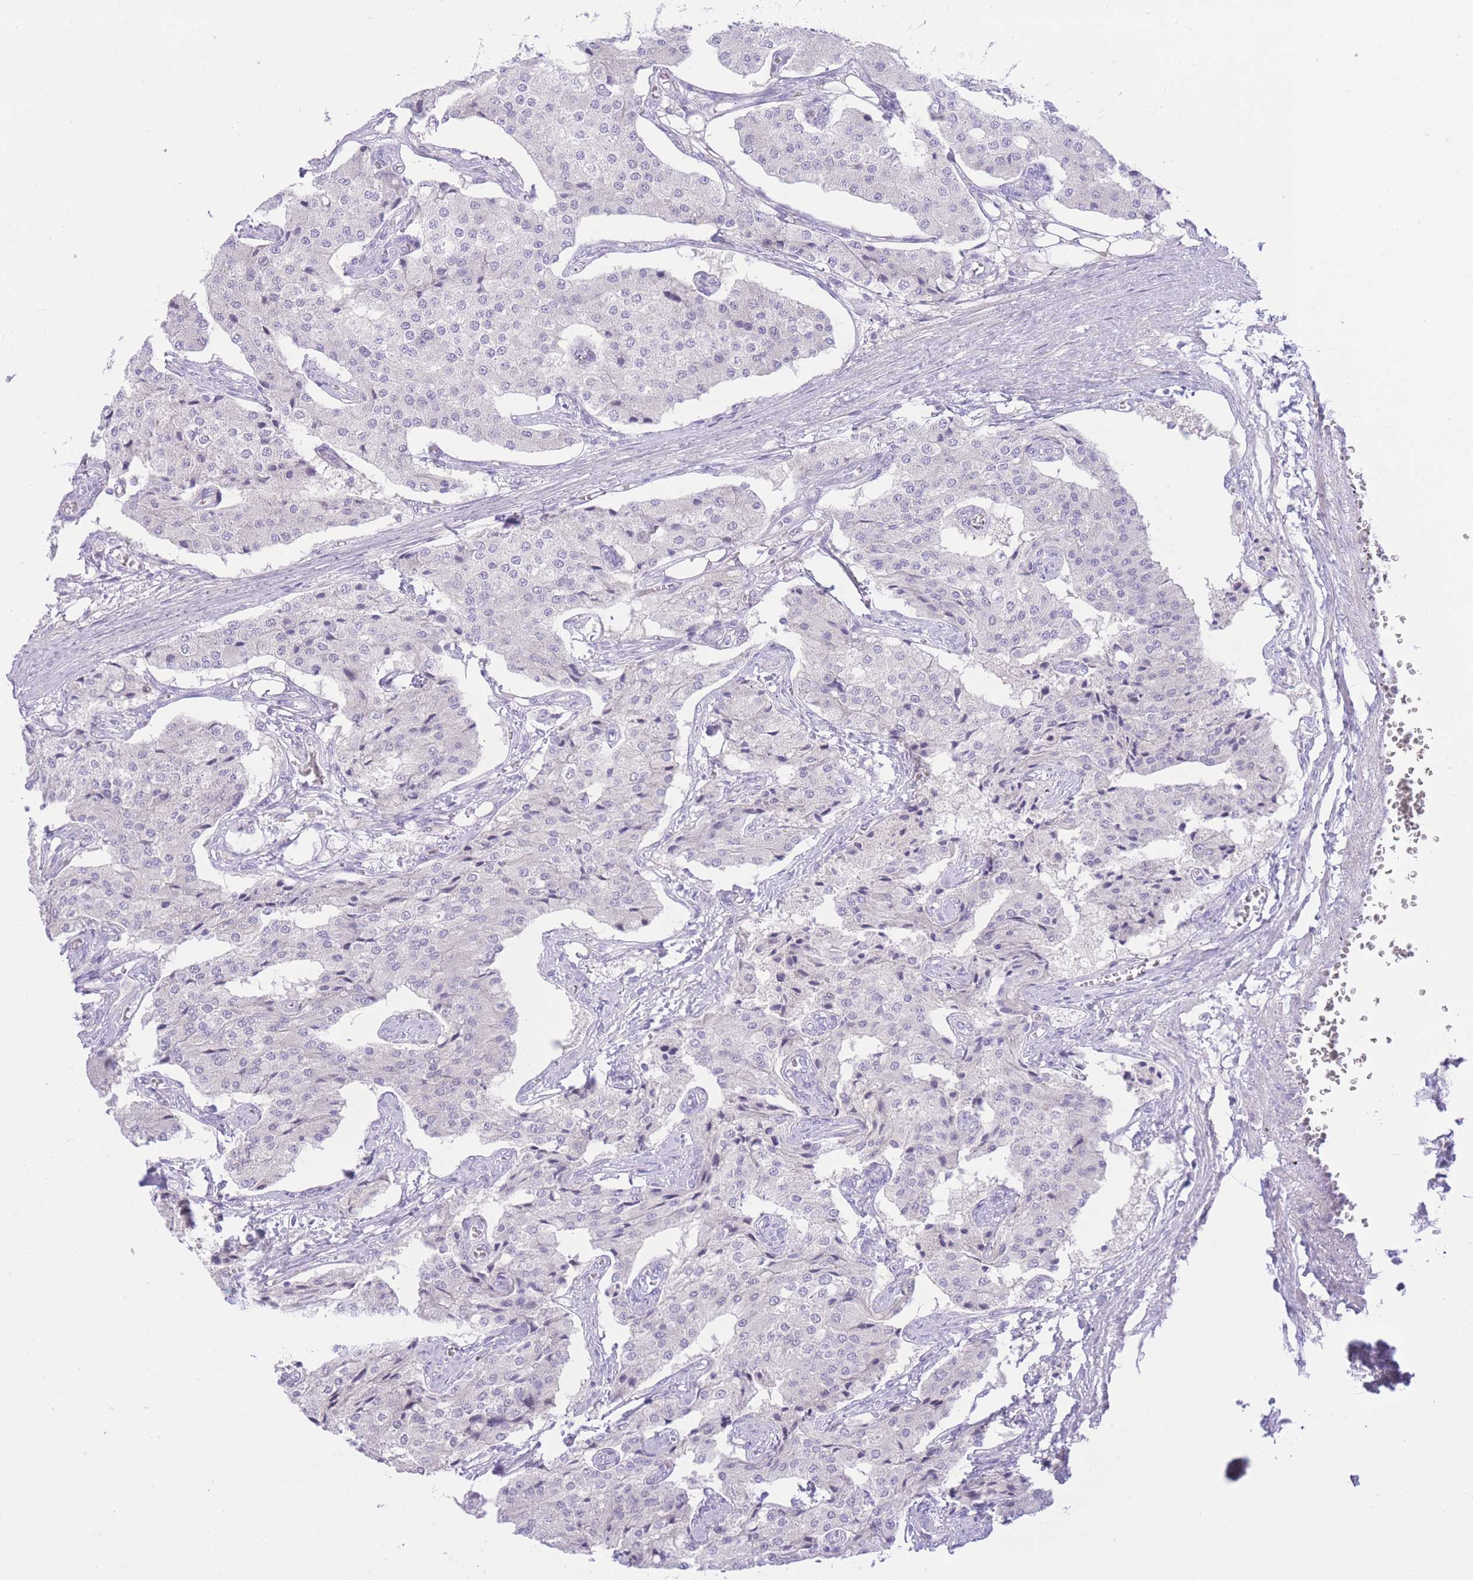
{"staining": {"intensity": "negative", "quantity": "none", "location": "none"}, "tissue": "carcinoid", "cell_type": "Tumor cells", "image_type": "cancer", "snomed": [{"axis": "morphology", "description": "Carcinoid, malignant, NOS"}, {"axis": "topography", "description": "Colon"}], "caption": "Immunohistochemistry (IHC) histopathology image of malignant carcinoid stained for a protein (brown), which exhibits no positivity in tumor cells.", "gene": "ZNF212", "patient": {"sex": "female", "age": 52}}